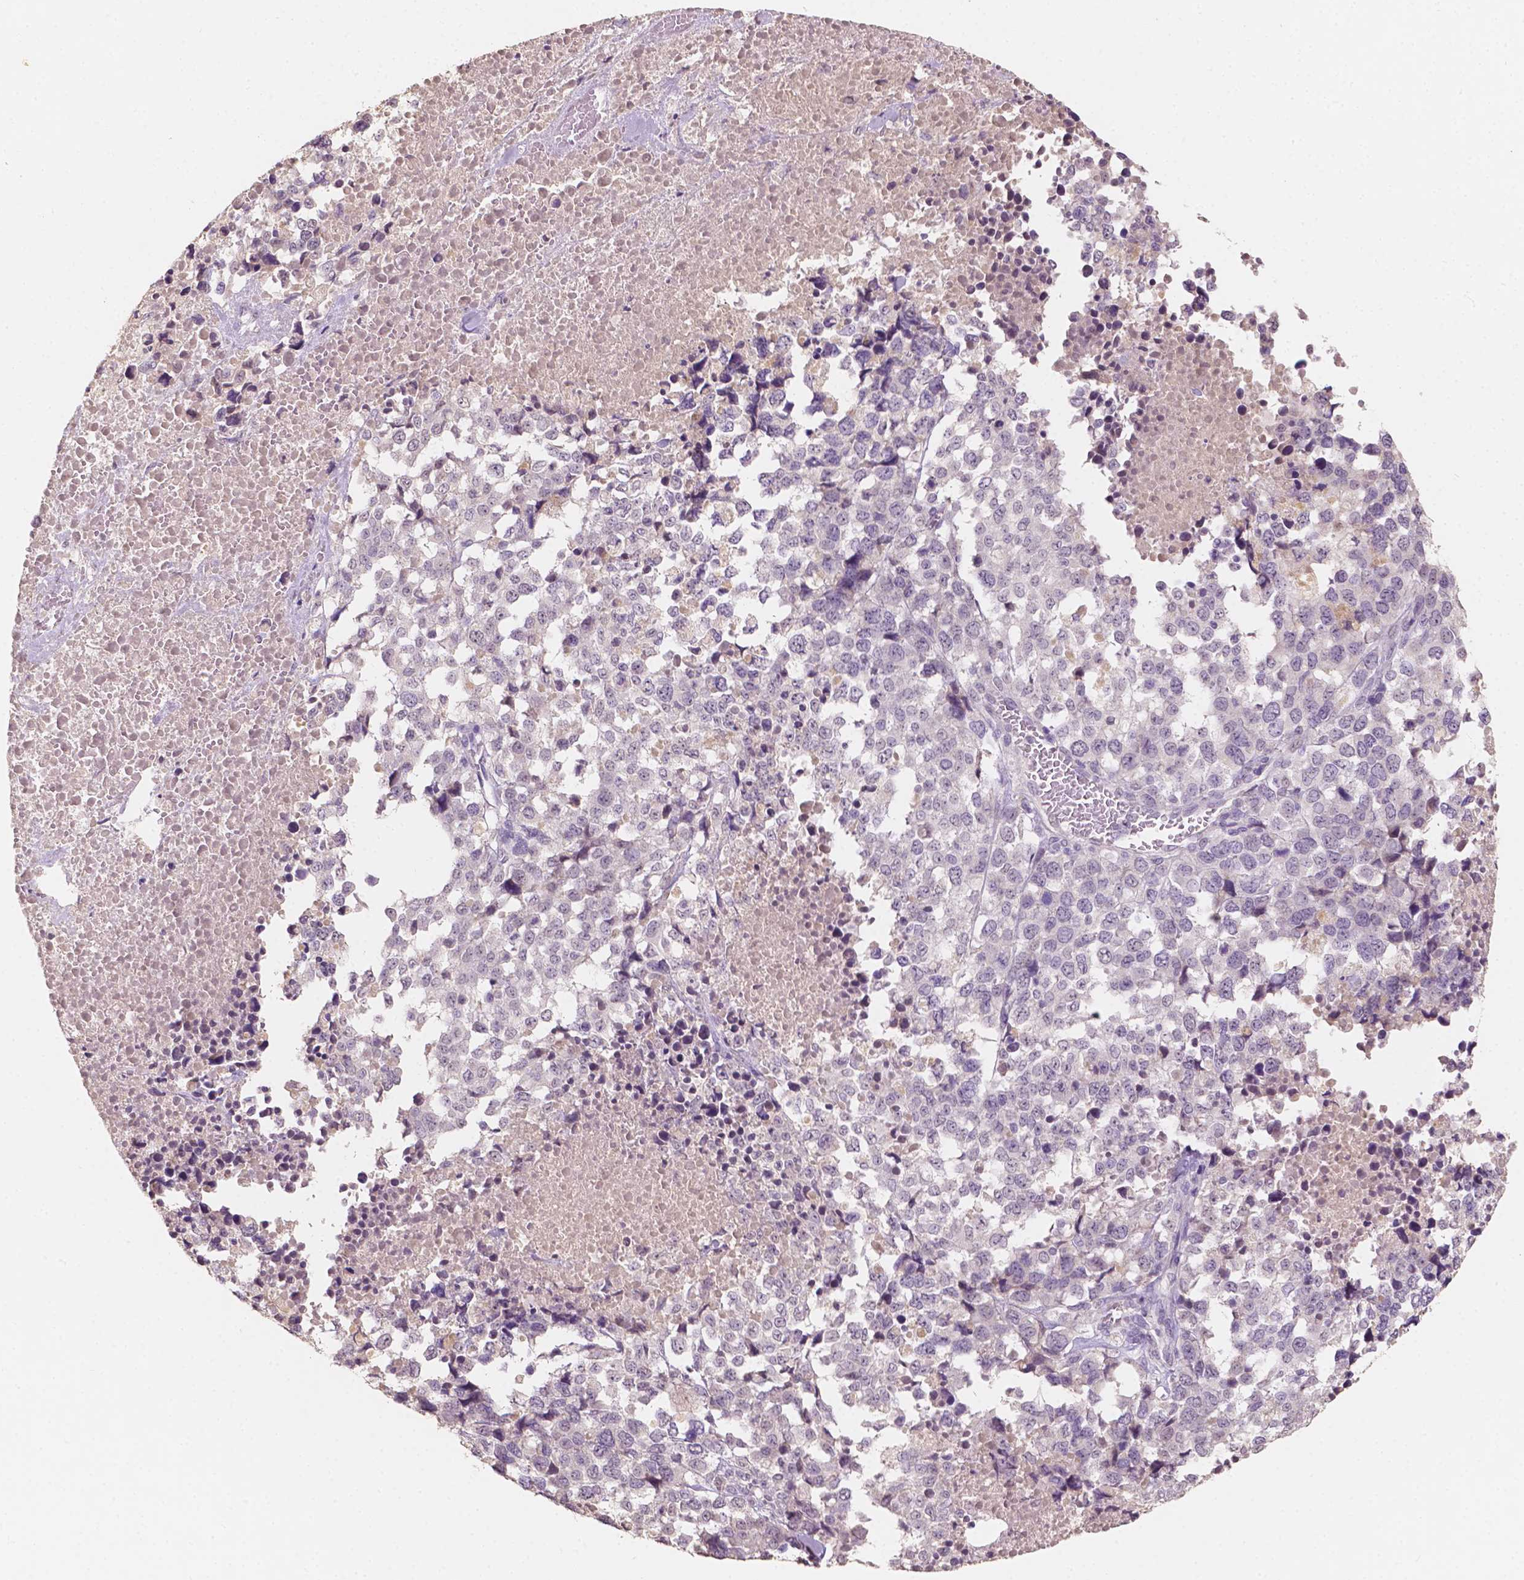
{"staining": {"intensity": "negative", "quantity": "none", "location": "none"}, "tissue": "melanoma", "cell_type": "Tumor cells", "image_type": "cancer", "snomed": [{"axis": "morphology", "description": "Malignant melanoma, Metastatic site"}, {"axis": "topography", "description": "Skin"}], "caption": "Immunohistochemistry (IHC) image of human malignant melanoma (metastatic site) stained for a protein (brown), which reveals no staining in tumor cells.", "gene": "SOX15", "patient": {"sex": "male", "age": 84}}